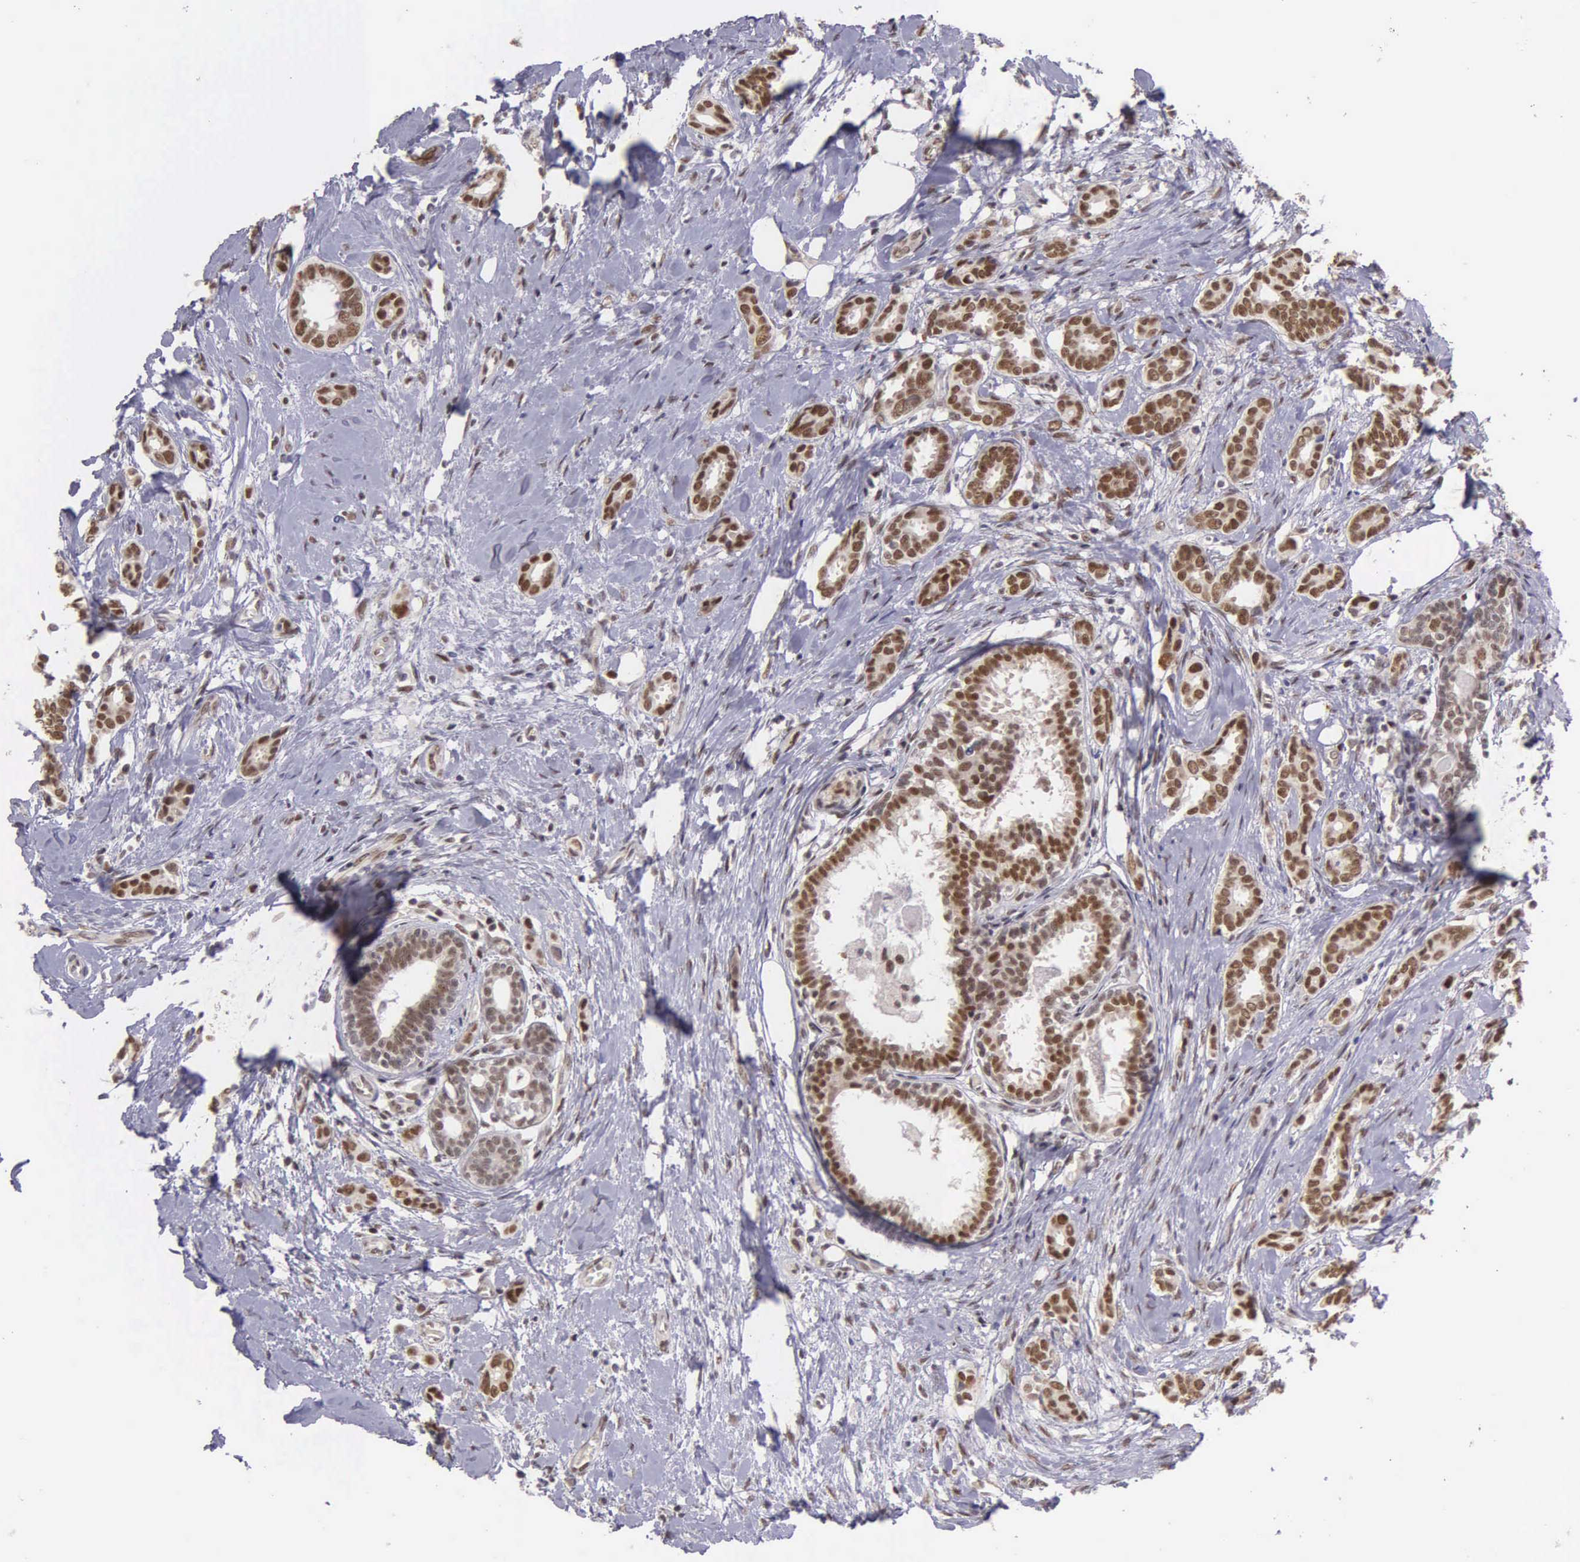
{"staining": {"intensity": "strong", "quantity": ">75%", "location": "cytoplasmic/membranous,nuclear"}, "tissue": "breast cancer", "cell_type": "Tumor cells", "image_type": "cancer", "snomed": [{"axis": "morphology", "description": "Duct carcinoma"}, {"axis": "topography", "description": "Breast"}], "caption": "Human breast cancer stained with a brown dye demonstrates strong cytoplasmic/membranous and nuclear positive expression in about >75% of tumor cells.", "gene": "UBR7", "patient": {"sex": "female", "age": 50}}